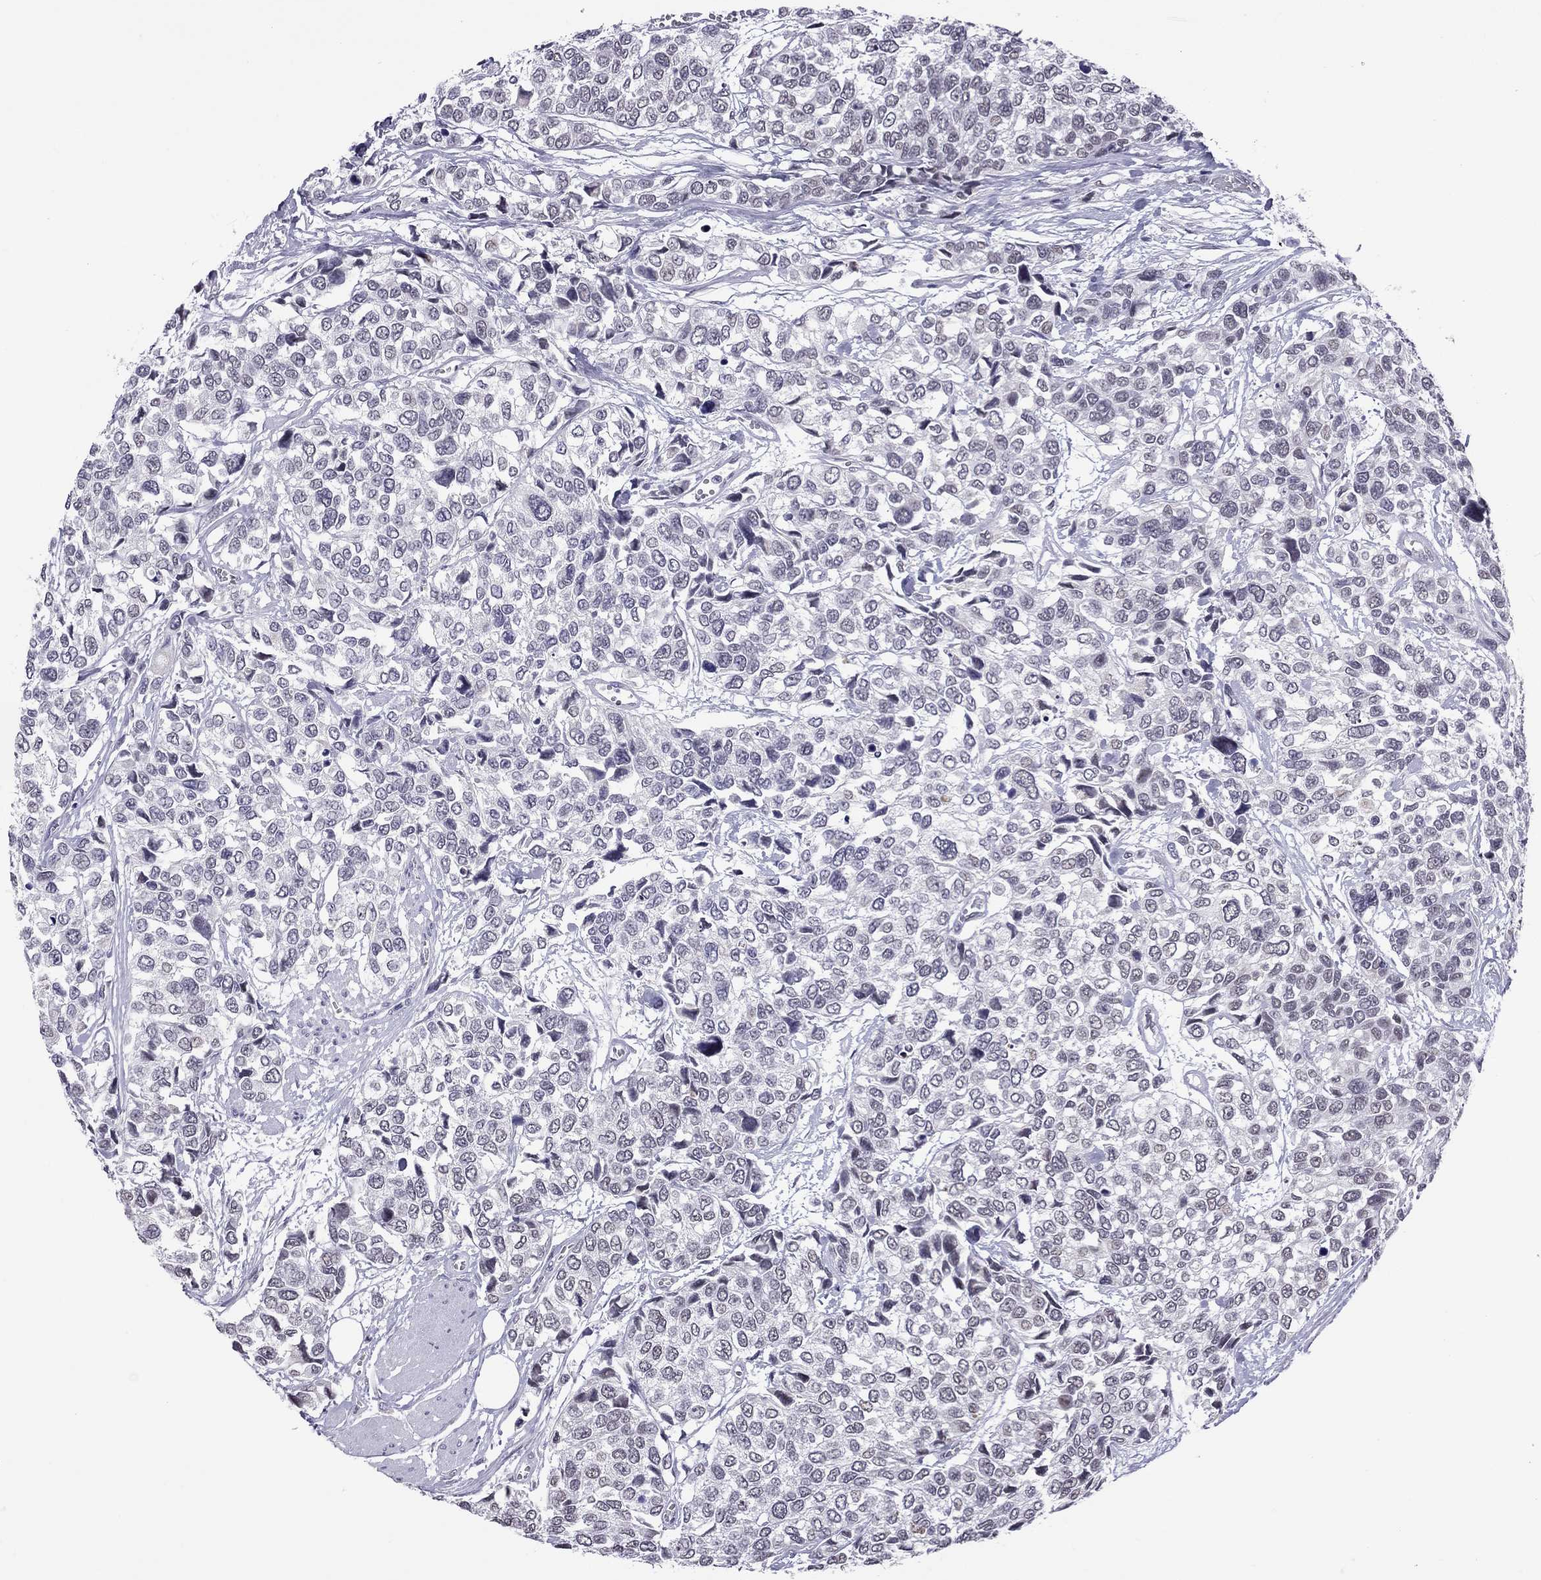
{"staining": {"intensity": "negative", "quantity": "none", "location": "none"}, "tissue": "urothelial cancer", "cell_type": "Tumor cells", "image_type": "cancer", "snomed": [{"axis": "morphology", "description": "Urothelial carcinoma, High grade"}, {"axis": "topography", "description": "Urinary bladder"}], "caption": "DAB immunohistochemical staining of urothelial cancer shows no significant expression in tumor cells.", "gene": "PPP1R3A", "patient": {"sex": "male", "age": 77}}